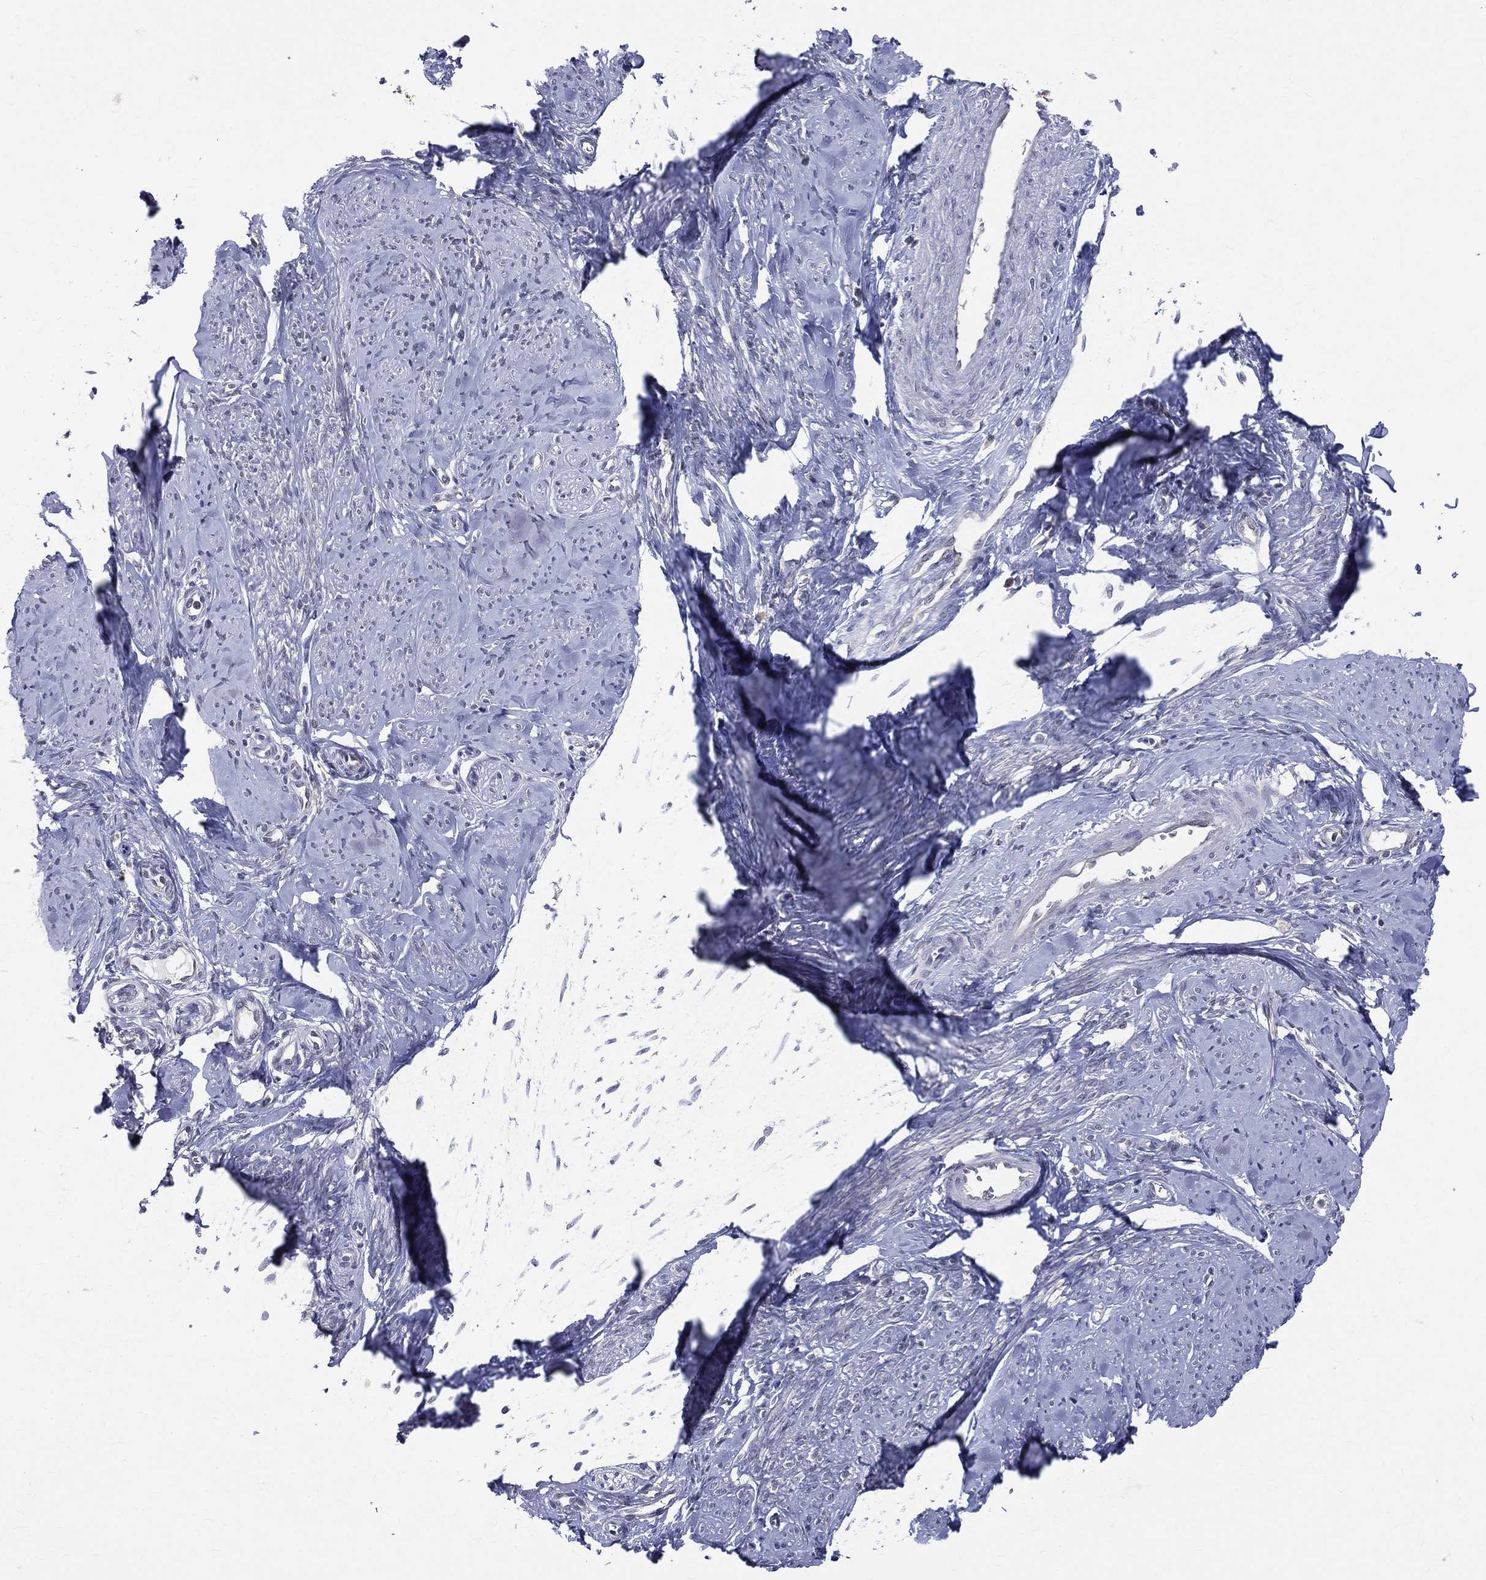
{"staining": {"intensity": "negative", "quantity": "none", "location": "none"}, "tissue": "smooth muscle", "cell_type": "Smooth muscle cells", "image_type": "normal", "snomed": [{"axis": "morphology", "description": "Normal tissue, NOS"}, {"axis": "topography", "description": "Smooth muscle"}], "caption": "Image shows no significant protein staining in smooth muscle cells of normal smooth muscle. The staining was performed using DAB to visualize the protein expression in brown, while the nuclei were stained in blue with hematoxylin (Magnification: 20x).", "gene": "DLG4", "patient": {"sex": "female", "age": 48}}